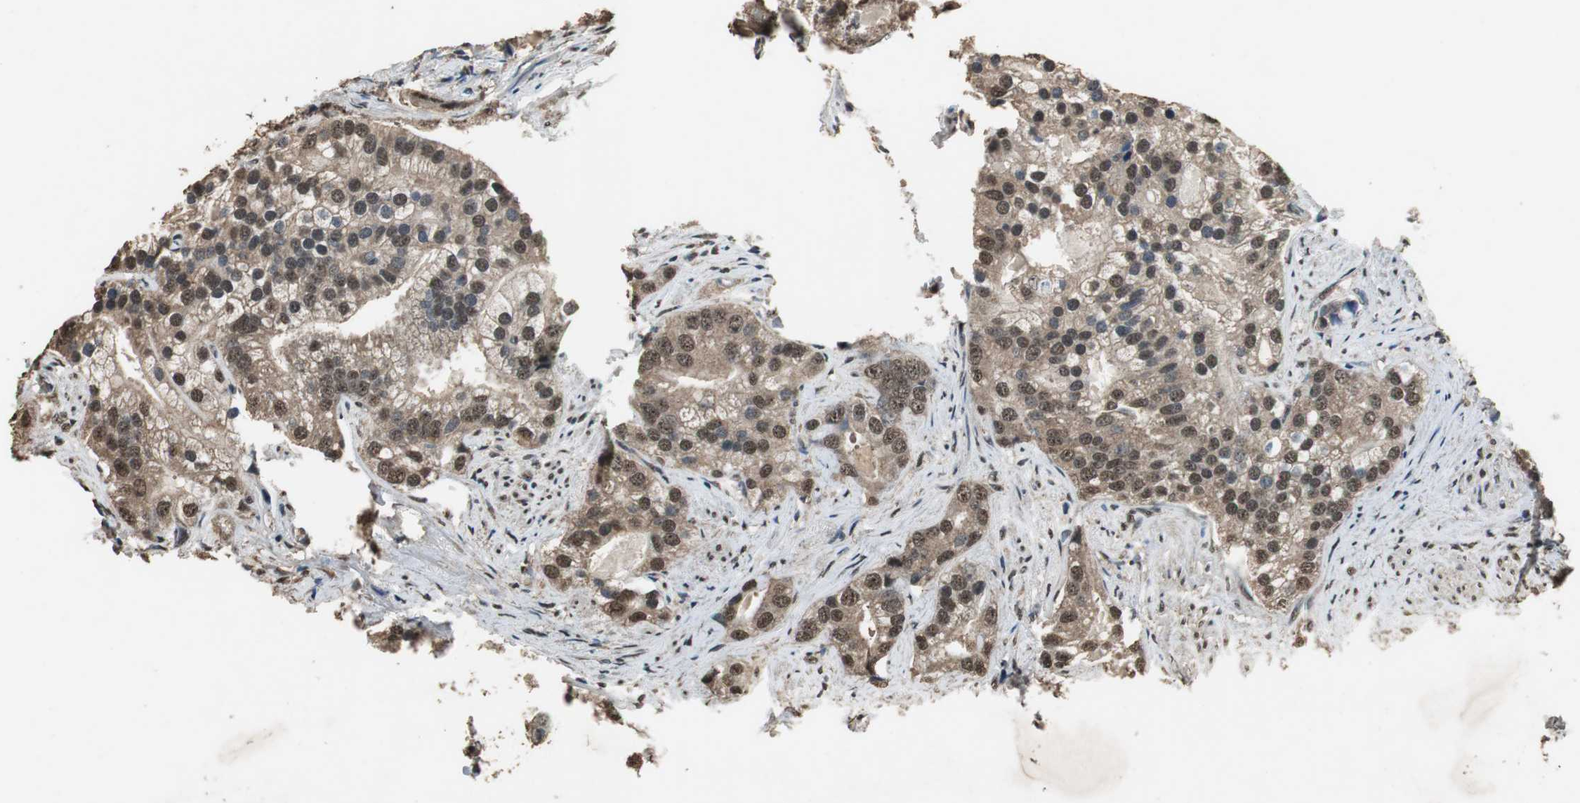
{"staining": {"intensity": "moderate", "quantity": ">75%", "location": "cytoplasmic/membranous,nuclear"}, "tissue": "prostate cancer", "cell_type": "Tumor cells", "image_type": "cancer", "snomed": [{"axis": "morphology", "description": "Adenocarcinoma, Low grade"}, {"axis": "topography", "description": "Prostate"}], "caption": "Immunohistochemistry of human low-grade adenocarcinoma (prostate) shows medium levels of moderate cytoplasmic/membranous and nuclear positivity in approximately >75% of tumor cells. (DAB (3,3'-diaminobenzidine) IHC with brightfield microscopy, high magnification).", "gene": "PPP1R13B", "patient": {"sex": "male", "age": 71}}